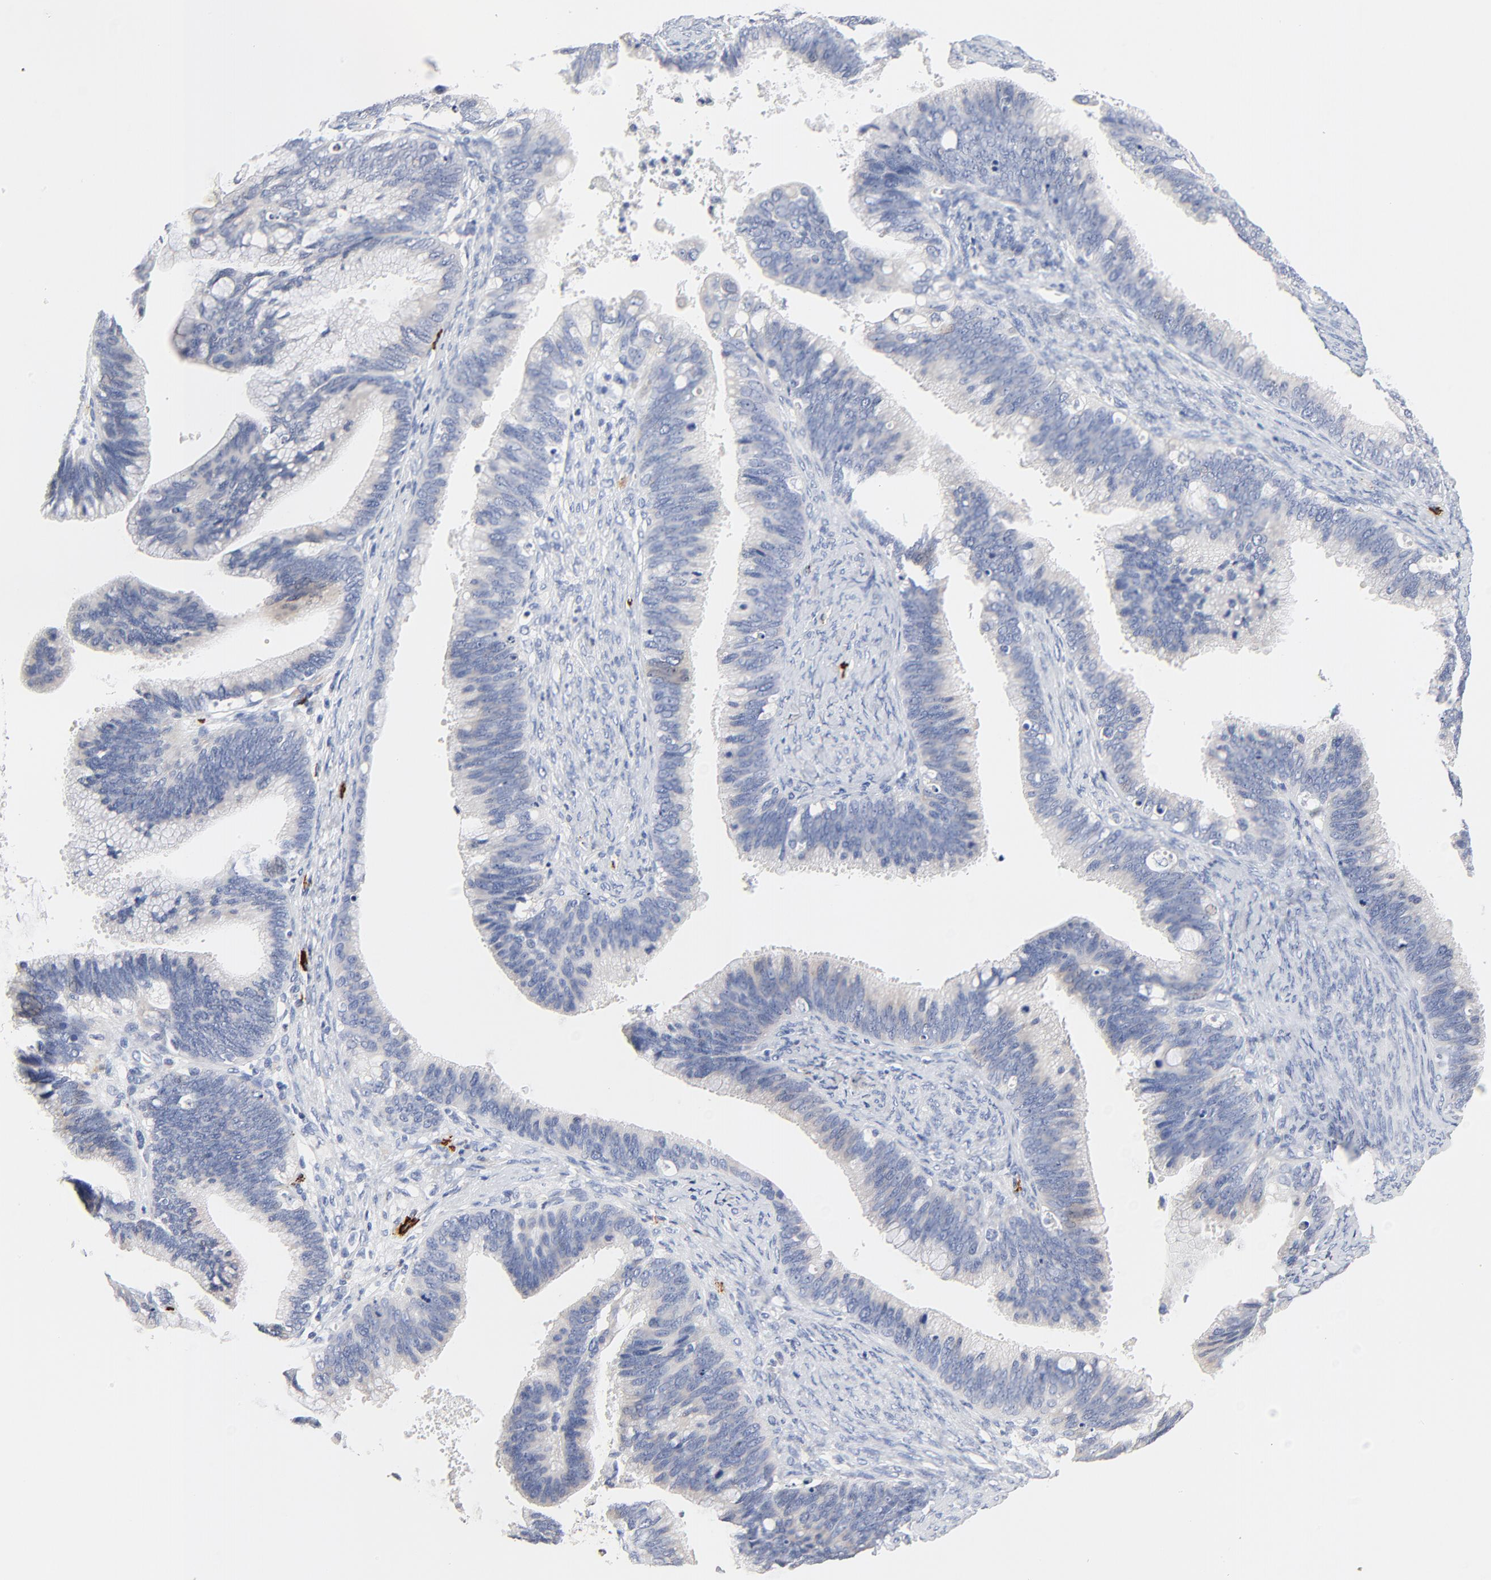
{"staining": {"intensity": "negative", "quantity": "none", "location": "none"}, "tissue": "cervical cancer", "cell_type": "Tumor cells", "image_type": "cancer", "snomed": [{"axis": "morphology", "description": "Adenocarcinoma, NOS"}, {"axis": "topography", "description": "Cervix"}], "caption": "Cervical adenocarcinoma stained for a protein using immunohistochemistry (IHC) exhibits no positivity tumor cells.", "gene": "FBXL5", "patient": {"sex": "female", "age": 47}}